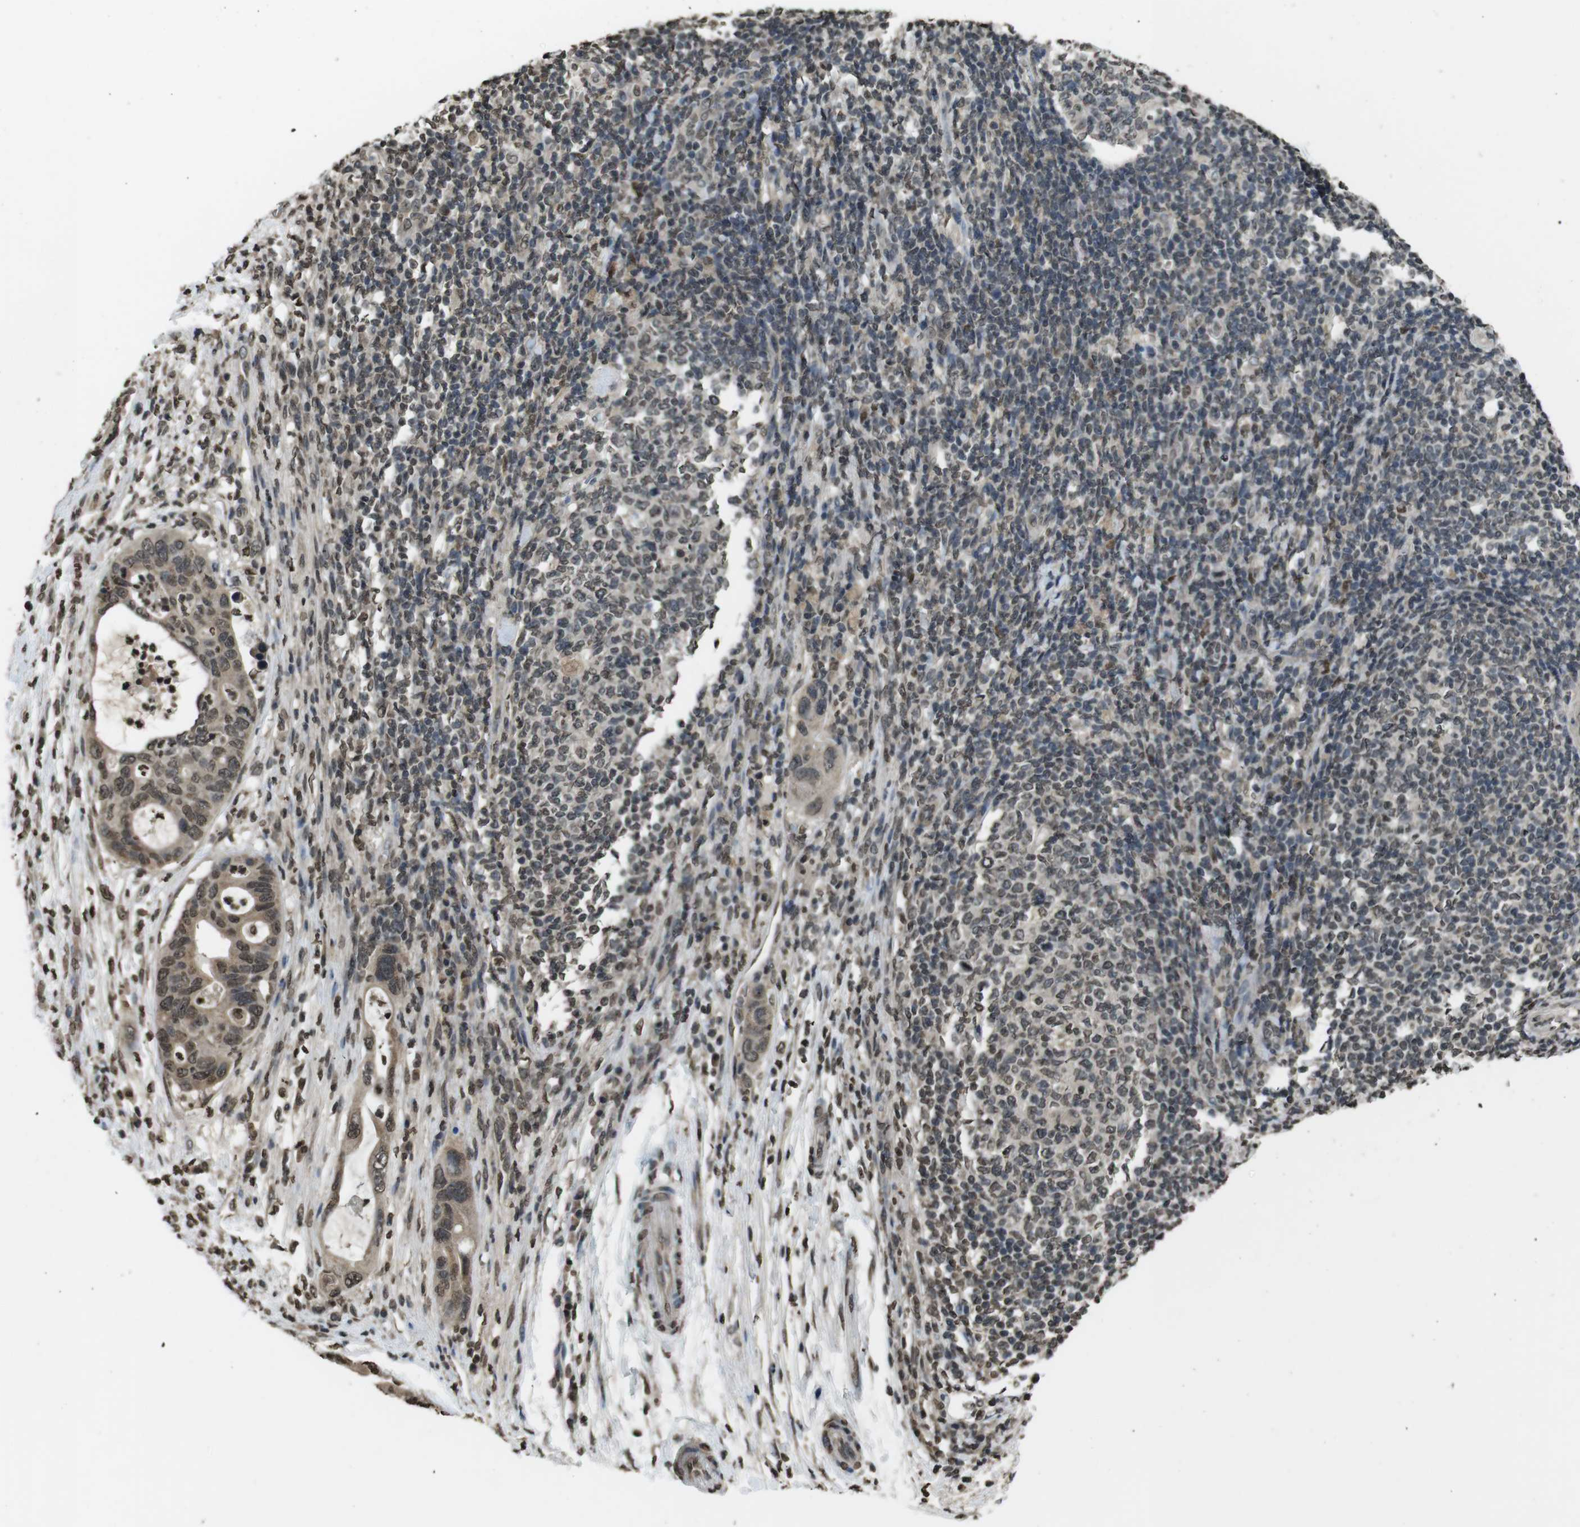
{"staining": {"intensity": "weak", "quantity": "25%-75%", "location": "nuclear"}, "tissue": "pancreatic cancer", "cell_type": "Tumor cells", "image_type": "cancer", "snomed": [{"axis": "morphology", "description": "Adenocarcinoma, NOS"}, {"axis": "topography", "description": "Pancreas"}], "caption": "A micrograph showing weak nuclear positivity in about 25%-75% of tumor cells in pancreatic cancer (adenocarcinoma), as visualized by brown immunohistochemical staining.", "gene": "MAF", "patient": {"sex": "female", "age": 71}}